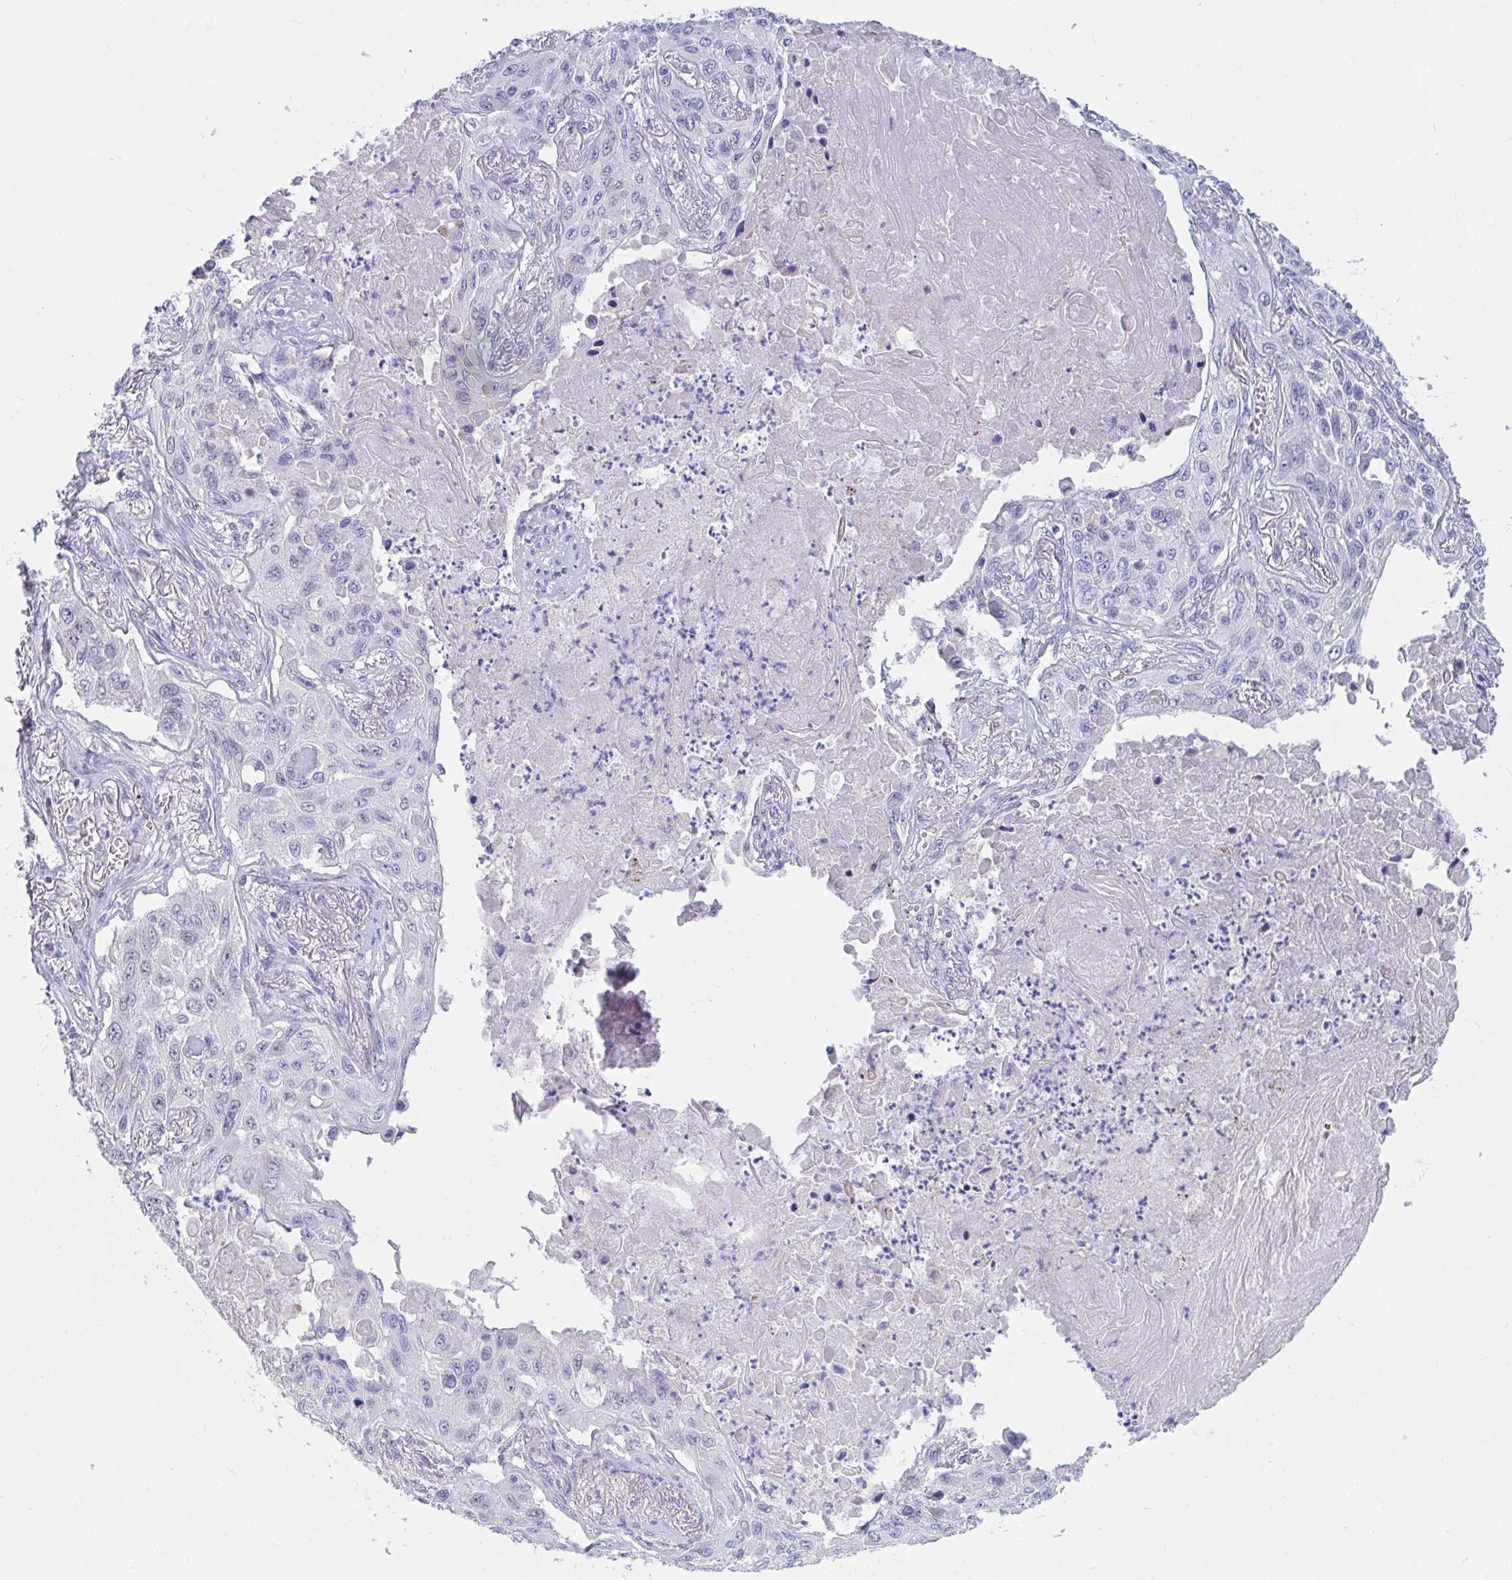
{"staining": {"intensity": "negative", "quantity": "none", "location": "none"}, "tissue": "lung cancer", "cell_type": "Tumor cells", "image_type": "cancer", "snomed": [{"axis": "morphology", "description": "Squamous cell carcinoma, NOS"}, {"axis": "topography", "description": "Lung"}], "caption": "A photomicrograph of lung cancer stained for a protein reveals no brown staining in tumor cells.", "gene": "FAM156B", "patient": {"sex": "male", "age": 75}}